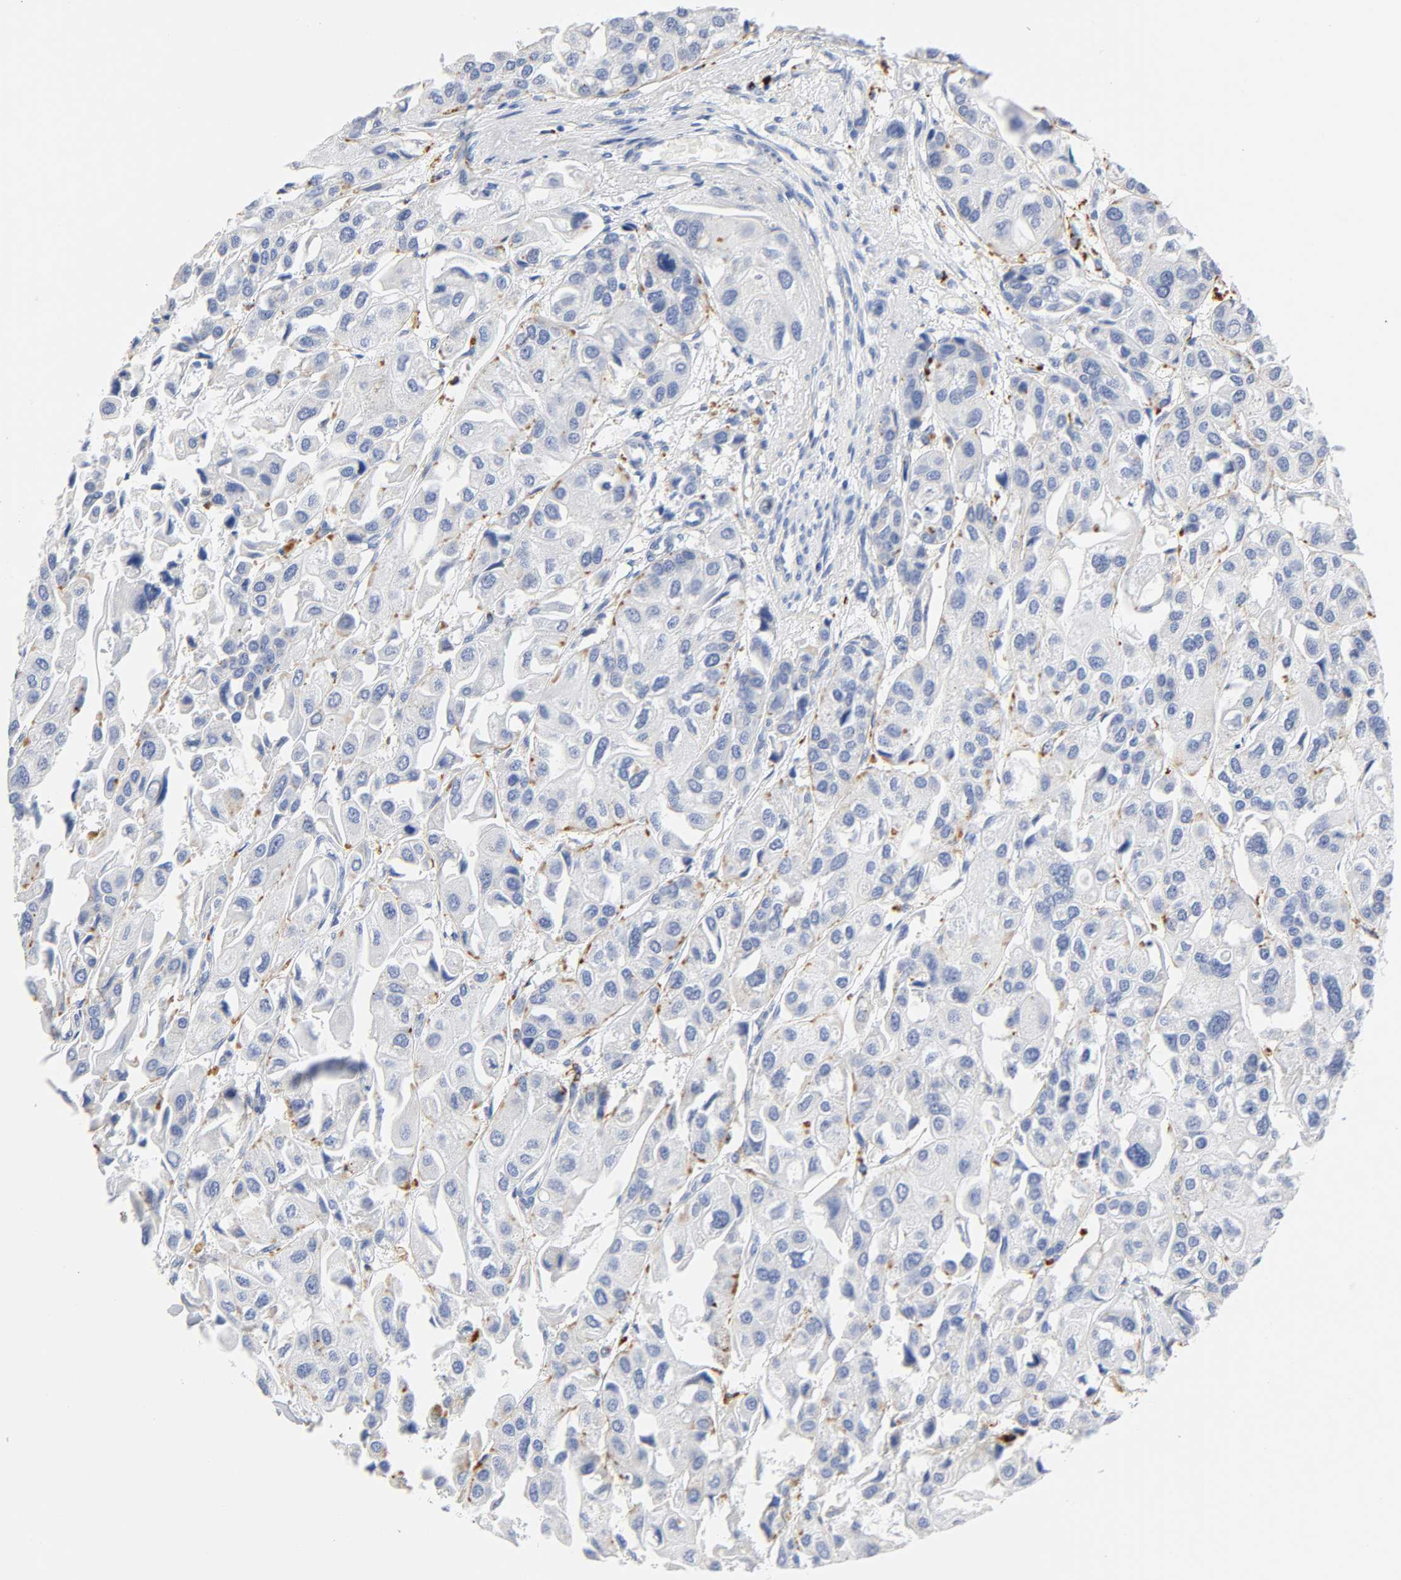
{"staining": {"intensity": "negative", "quantity": "none", "location": "none"}, "tissue": "urothelial cancer", "cell_type": "Tumor cells", "image_type": "cancer", "snomed": [{"axis": "morphology", "description": "Urothelial carcinoma, High grade"}, {"axis": "topography", "description": "Urinary bladder"}], "caption": "This image is of urothelial carcinoma (high-grade) stained with immunohistochemistry (IHC) to label a protein in brown with the nuclei are counter-stained blue. There is no expression in tumor cells.", "gene": "PLP1", "patient": {"sex": "female", "age": 64}}